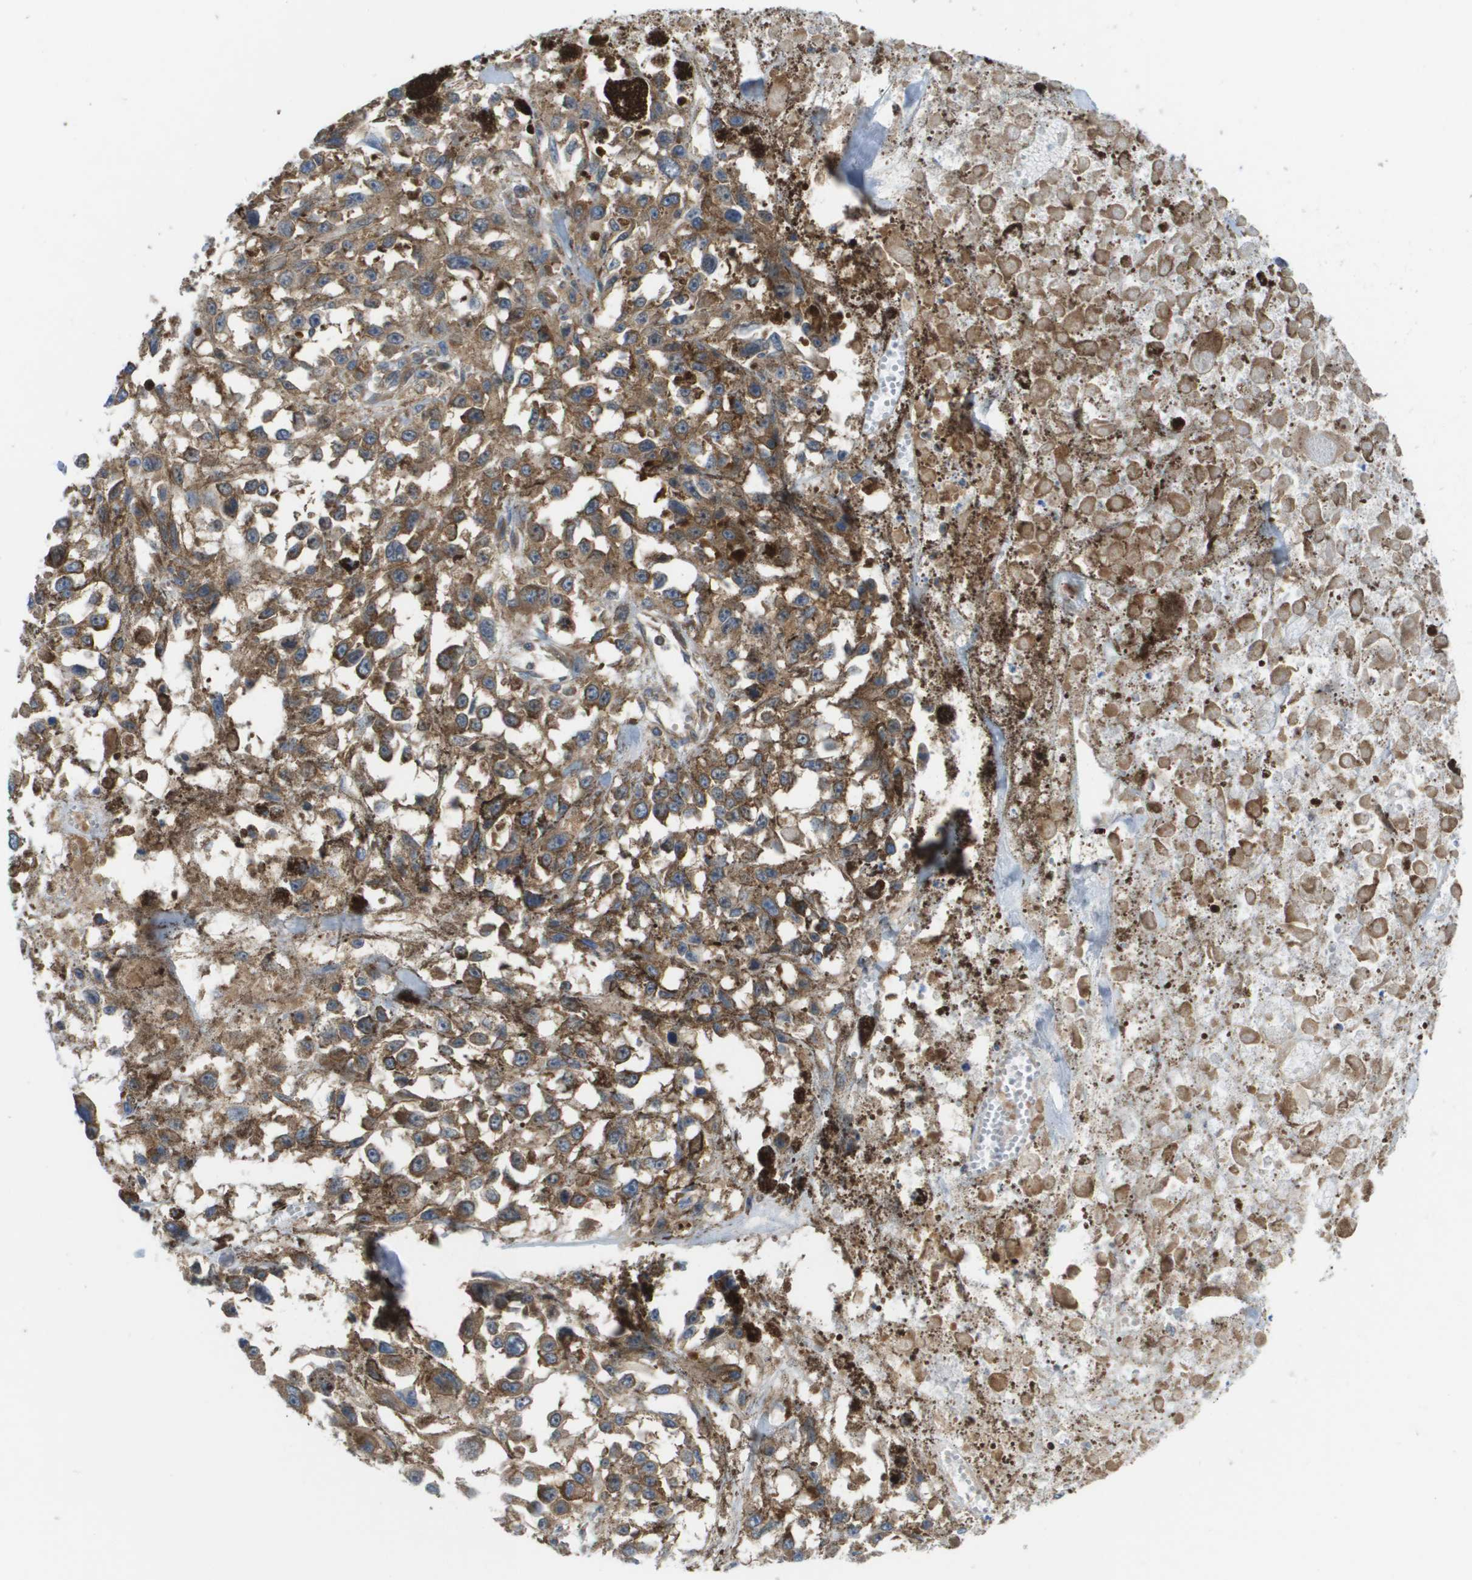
{"staining": {"intensity": "weak", "quantity": ">75%", "location": "cytoplasmic/membranous"}, "tissue": "melanoma", "cell_type": "Tumor cells", "image_type": "cancer", "snomed": [{"axis": "morphology", "description": "Malignant melanoma, Metastatic site"}, {"axis": "topography", "description": "Lymph node"}], "caption": "Human melanoma stained with a brown dye exhibits weak cytoplasmic/membranous positive positivity in approximately >75% of tumor cells.", "gene": "EIF4G2", "patient": {"sex": "male", "age": 59}}